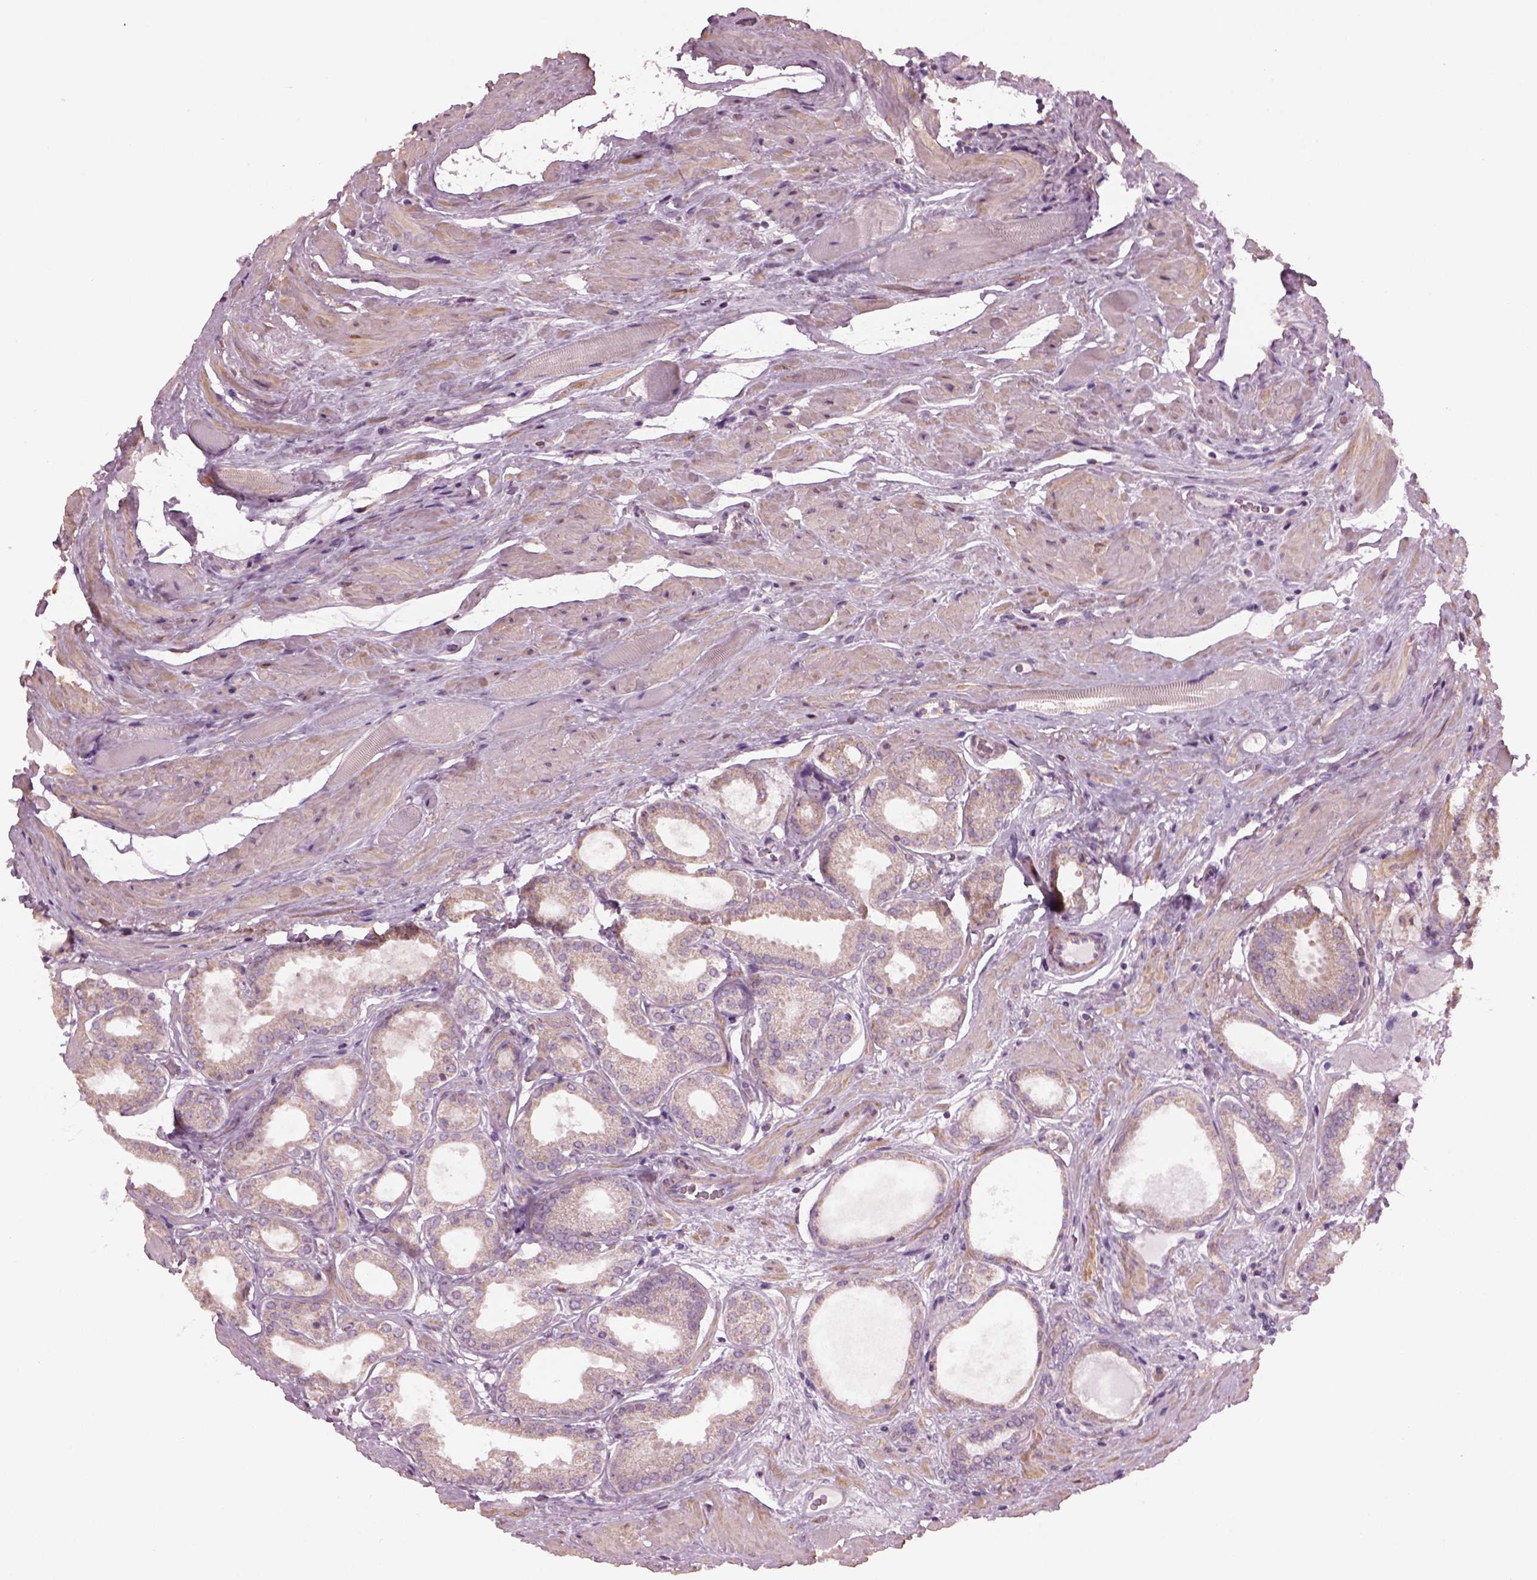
{"staining": {"intensity": "weak", "quantity": ">75%", "location": "cytoplasmic/membranous"}, "tissue": "prostate cancer", "cell_type": "Tumor cells", "image_type": "cancer", "snomed": [{"axis": "morphology", "description": "Adenocarcinoma, NOS"}, {"axis": "topography", "description": "Prostate"}], "caption": "A brown stain highlights weak cytoplasmic/membranous positivity of a protein in adenocarcinoma (prostate) tumor cells. Using DAB (brown) and hematoxylin (blue) stains, captured at high magnification using brightfield microscopy.", "gene": "SPATA7", "patient": {"sex": "male", "age": 63}}